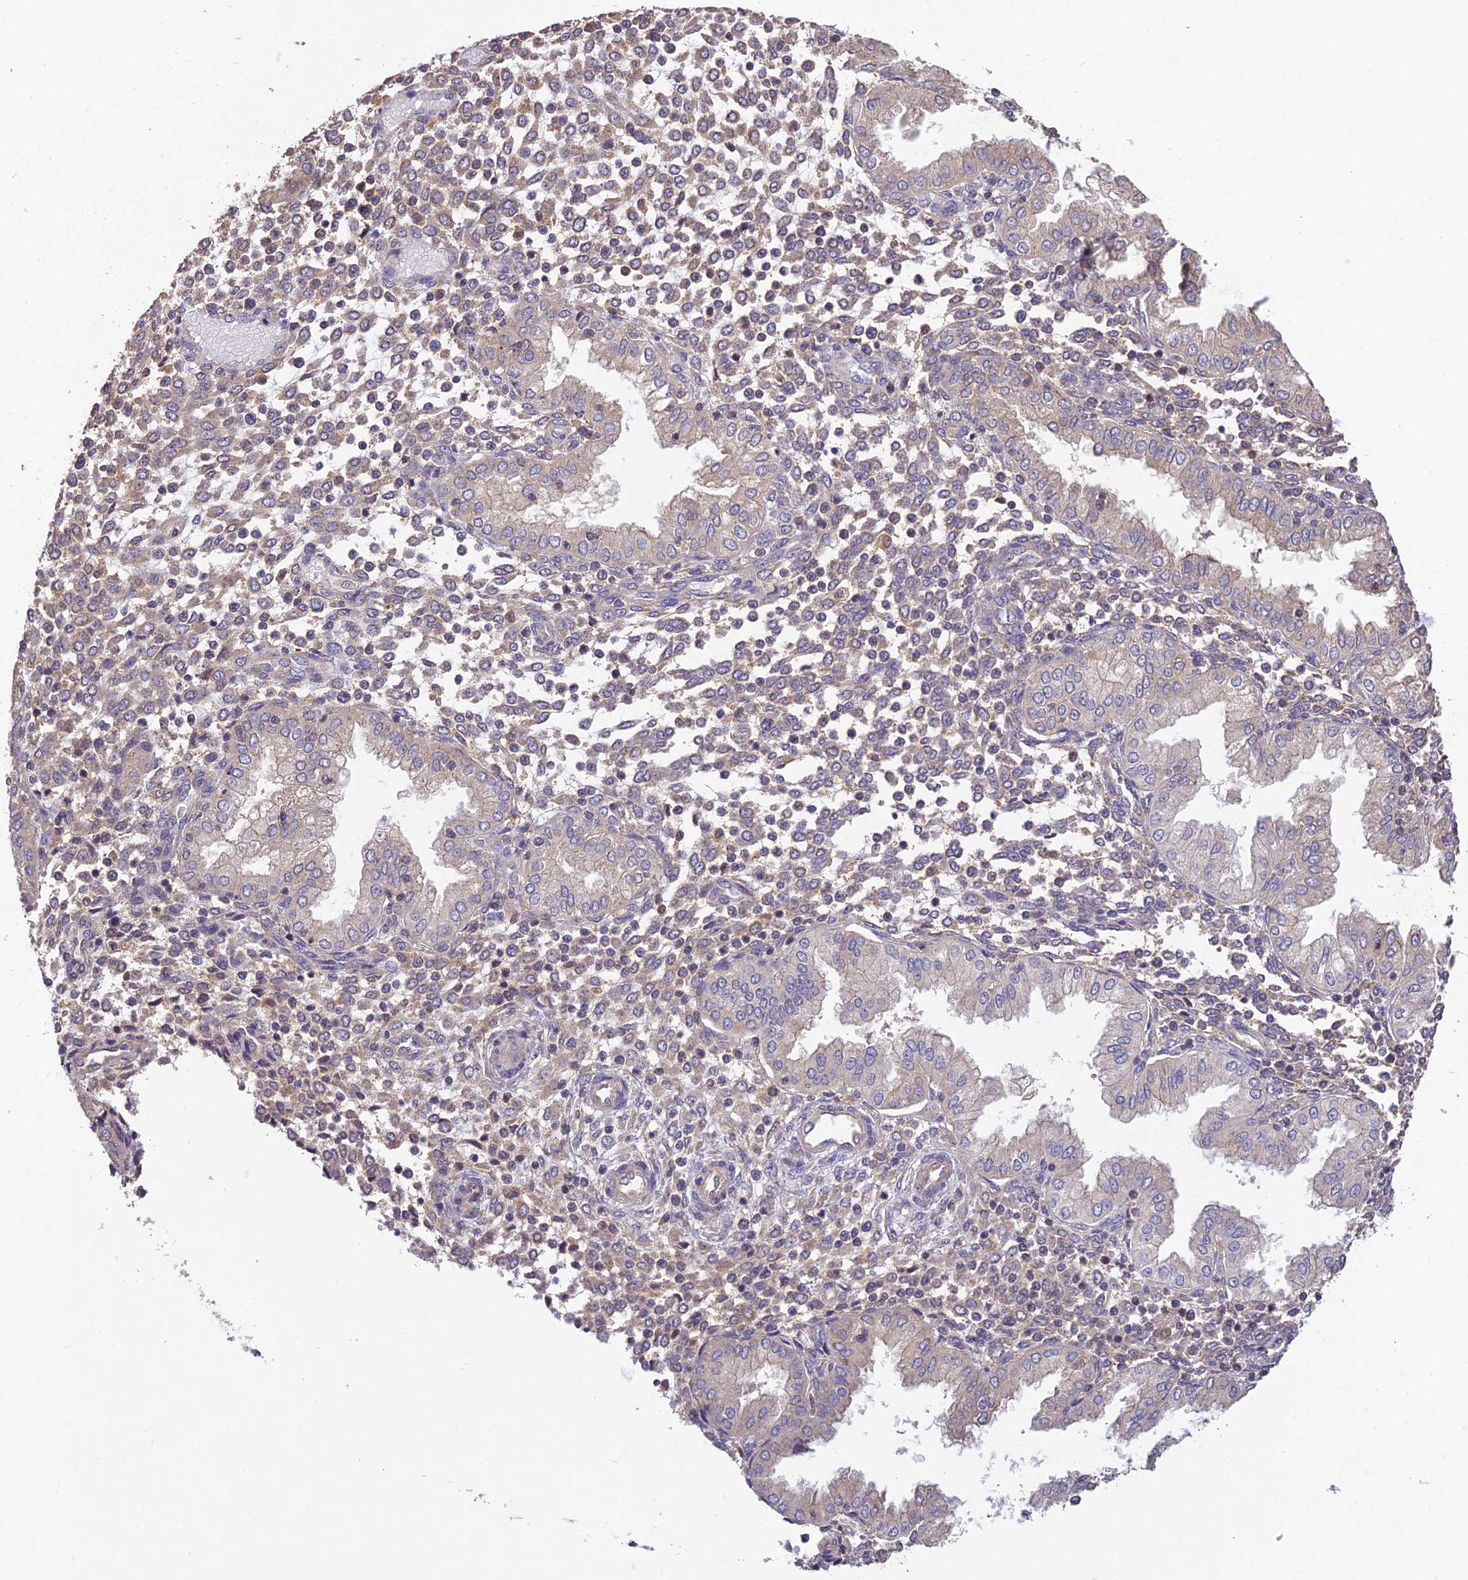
{"staining": {"intensity": "weak", "quantity": "25%-75%", "location": "cytoplasmic/membranous"}, "tissue": "endometrium", "cell_type": "Cells in endometrial stroma", "image_type": "normal", "snomed": [{"axis": "morphology", "description": "Normal tissue, NOS"}, {"axis": "topography", "description": "Endometrium"}], "caption": "An immunohistochemistry (IHC) image of normal tissue is shown. Protein staining in brown shows weak cytoplasmic/membranous positivity in endometrium within cells in endometrial stroma.", "gene": "DENND5B", "patient": {"sex": "female", "age": 53}}